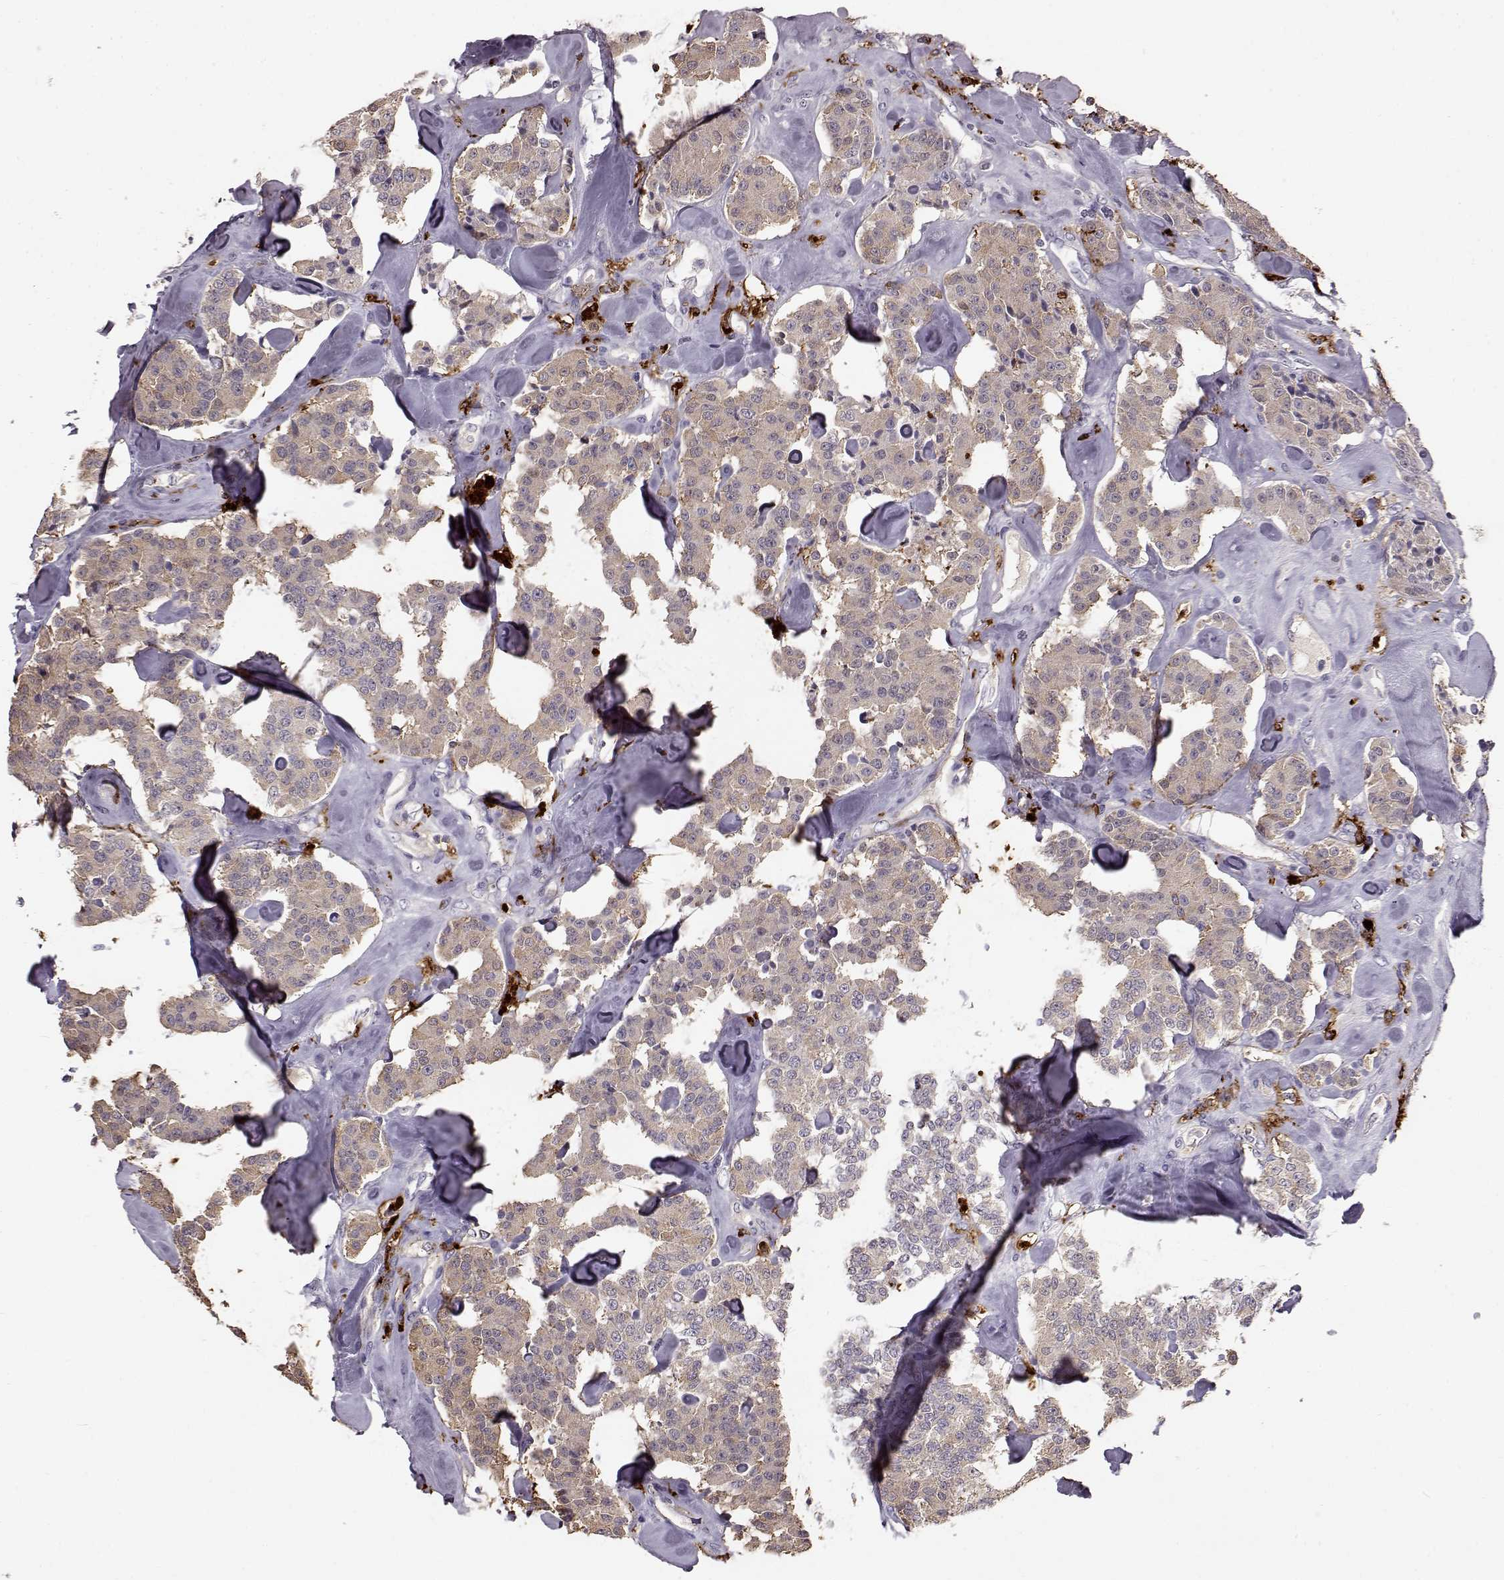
{"staining": {"intensity": "negative", "quantity": "none", "location": "none"}, "tissue": "carcinoid", "cell_type": "Tumor cells", "image_type": "cancer", "snomed": [{"axis": "morphology", "description": "Carcinoid, malignant, NOS"}, {"axis": "topography", "description": "Pancreas"}], "caption": "DAB immunohistochemical staining of carcinoid (malignant) reveals no significant expression in tumor cells. The staining was performed using DAB to visualize the protein expression in brown, while the nuclei were stained in blue with hematoxylin (Magnification: 20x).", "gene": "CCNF", "patient": {"sex": "male", "age": 41}}